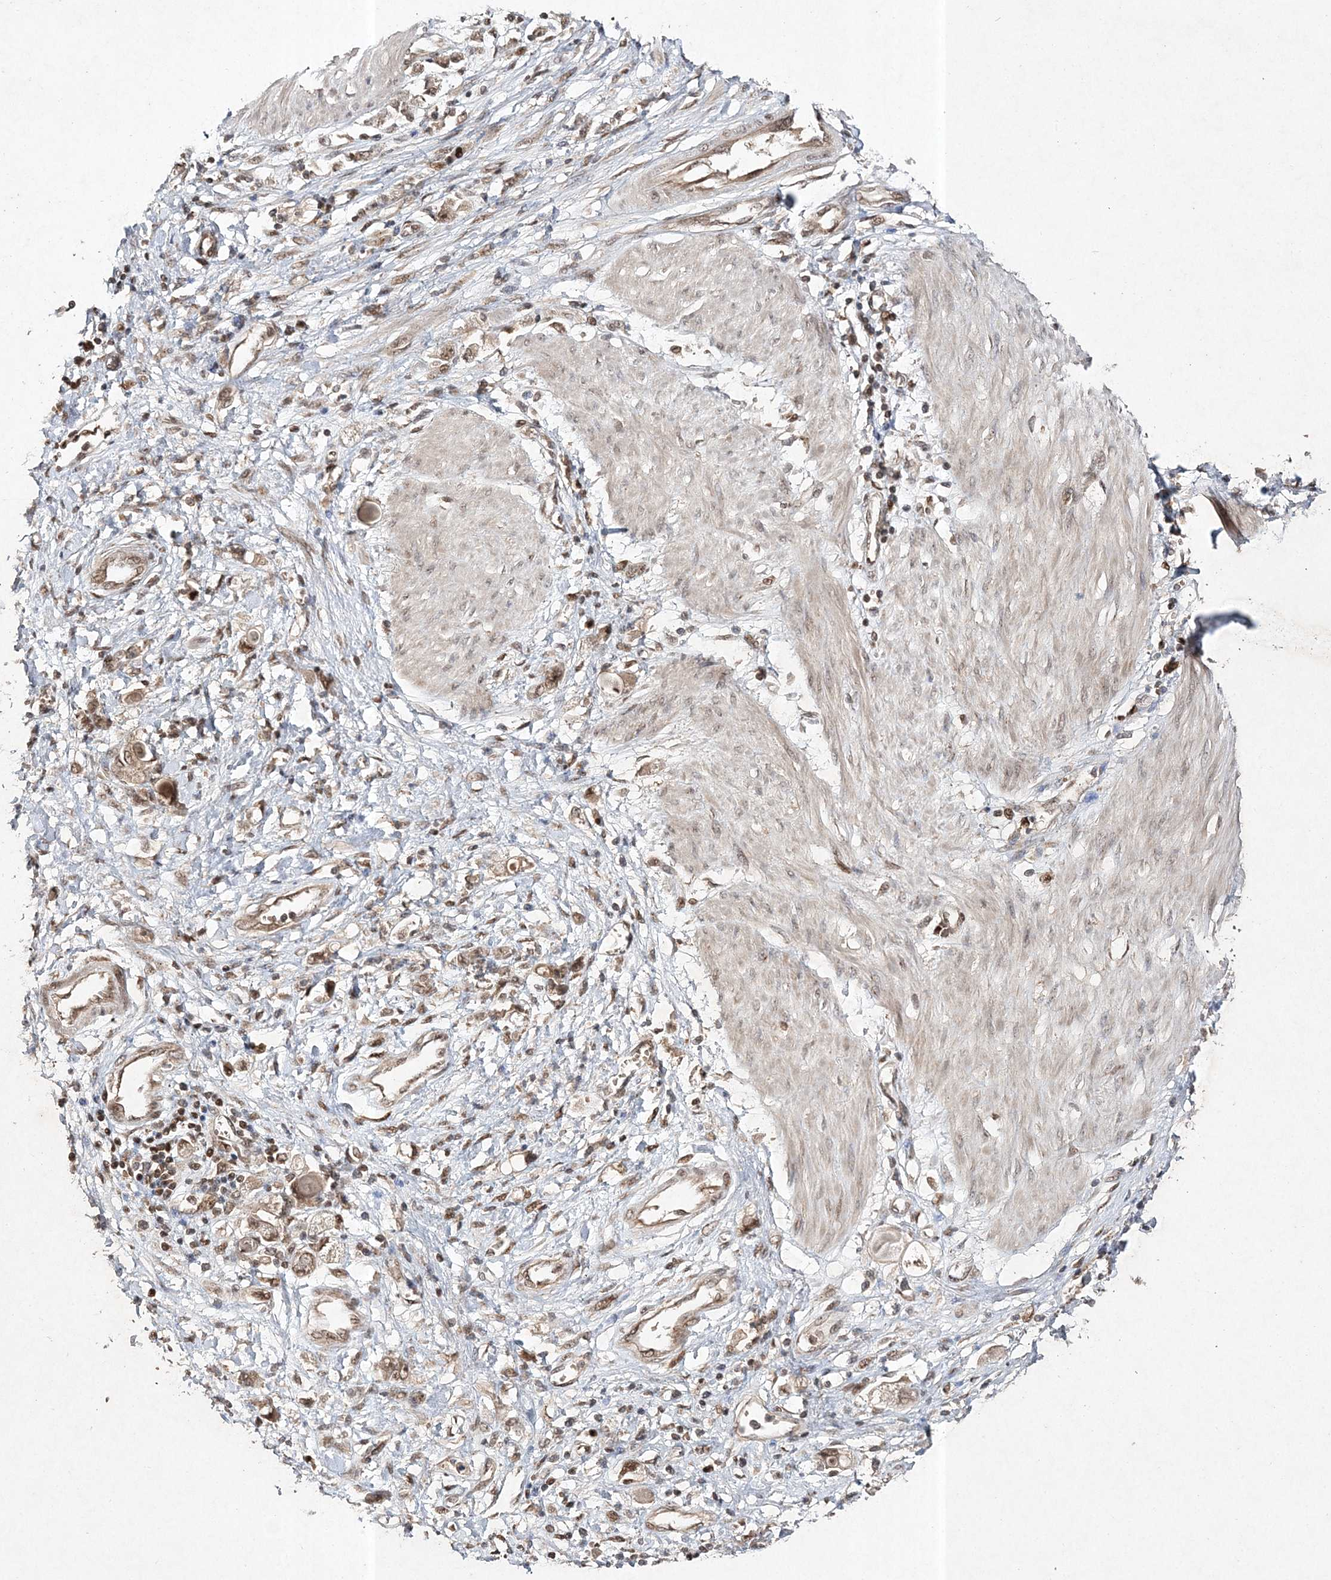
{"staining": {"intensity": "moderate", "quantity": ">75%", "location": "nuclear"}, "tissue": "stomach cancer", "cell_type": "Tumor cells", "image_type": "cancer", "snomed": [{"axis": "morphology", "description": "Adenocarcinoma, NOS"}, {"axis": "topography", "description": "Stomach"}], "caption": "A brown stain highlights moderate nuclear staining of a protein in stomach cancer (adenocarcinoma) tumor cells.", "gene": "NIF3L1", "patient": {"sex": "female", "age": 76}}